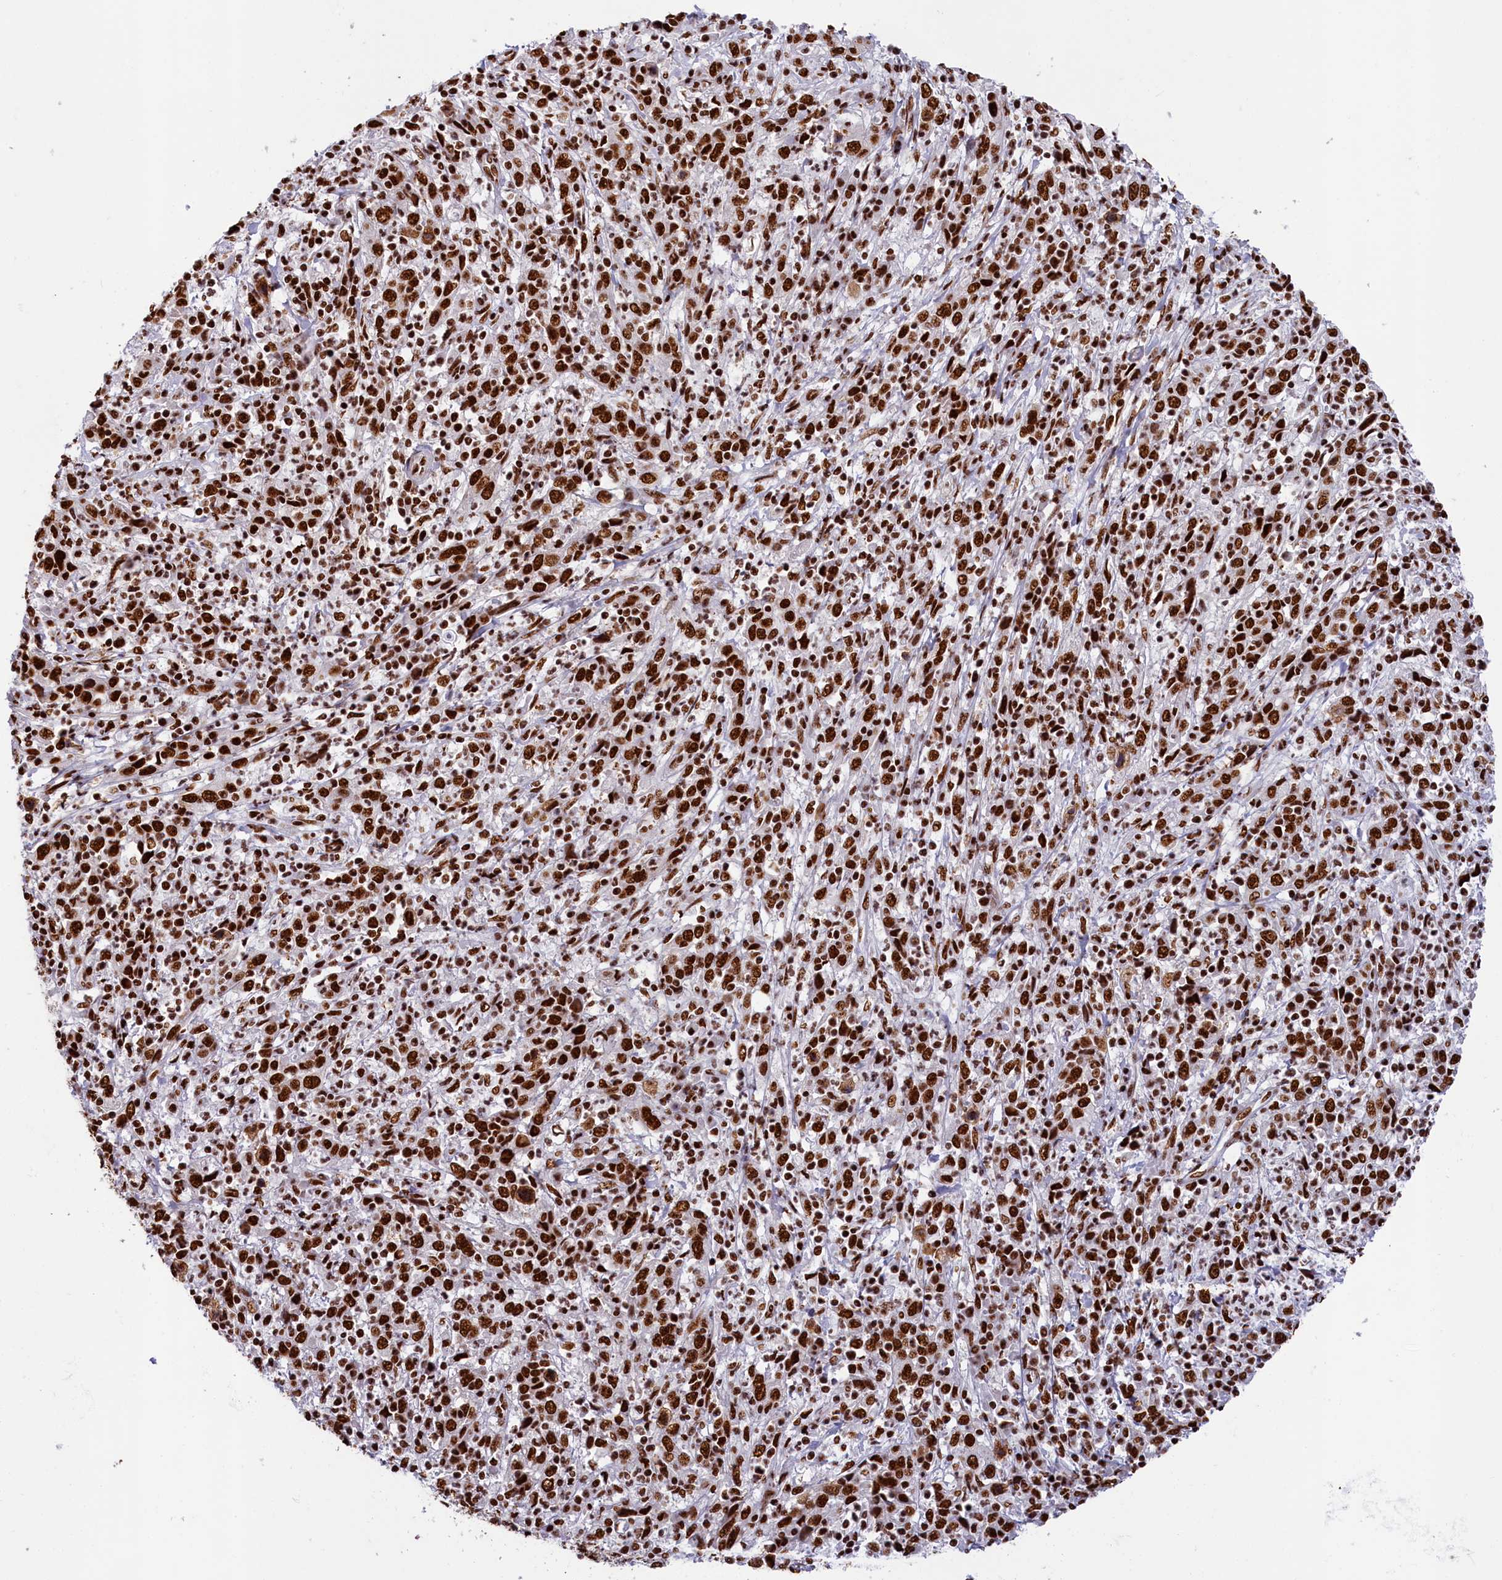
{"staining": {"intensity": "strong", "quantity": ">75%", "location": "nuclear"}, "tissue": "cervical cancer", "cell_type": "Tumor cells", "image_type": "cancer", "snomed": [{"axis": "morphology", "description": "Squamous cell carcinoma, NOS"}, {"axis": "topography", "description": "Cervix"}], "caption": "Protein expression analysis of squamous cell carcinoma (cervical) demonstrates strong nuclear expression in approximately >75% of tumor cells.", "gene": "SNRNP70", "patient": {"sex": "female", "age": 46}}